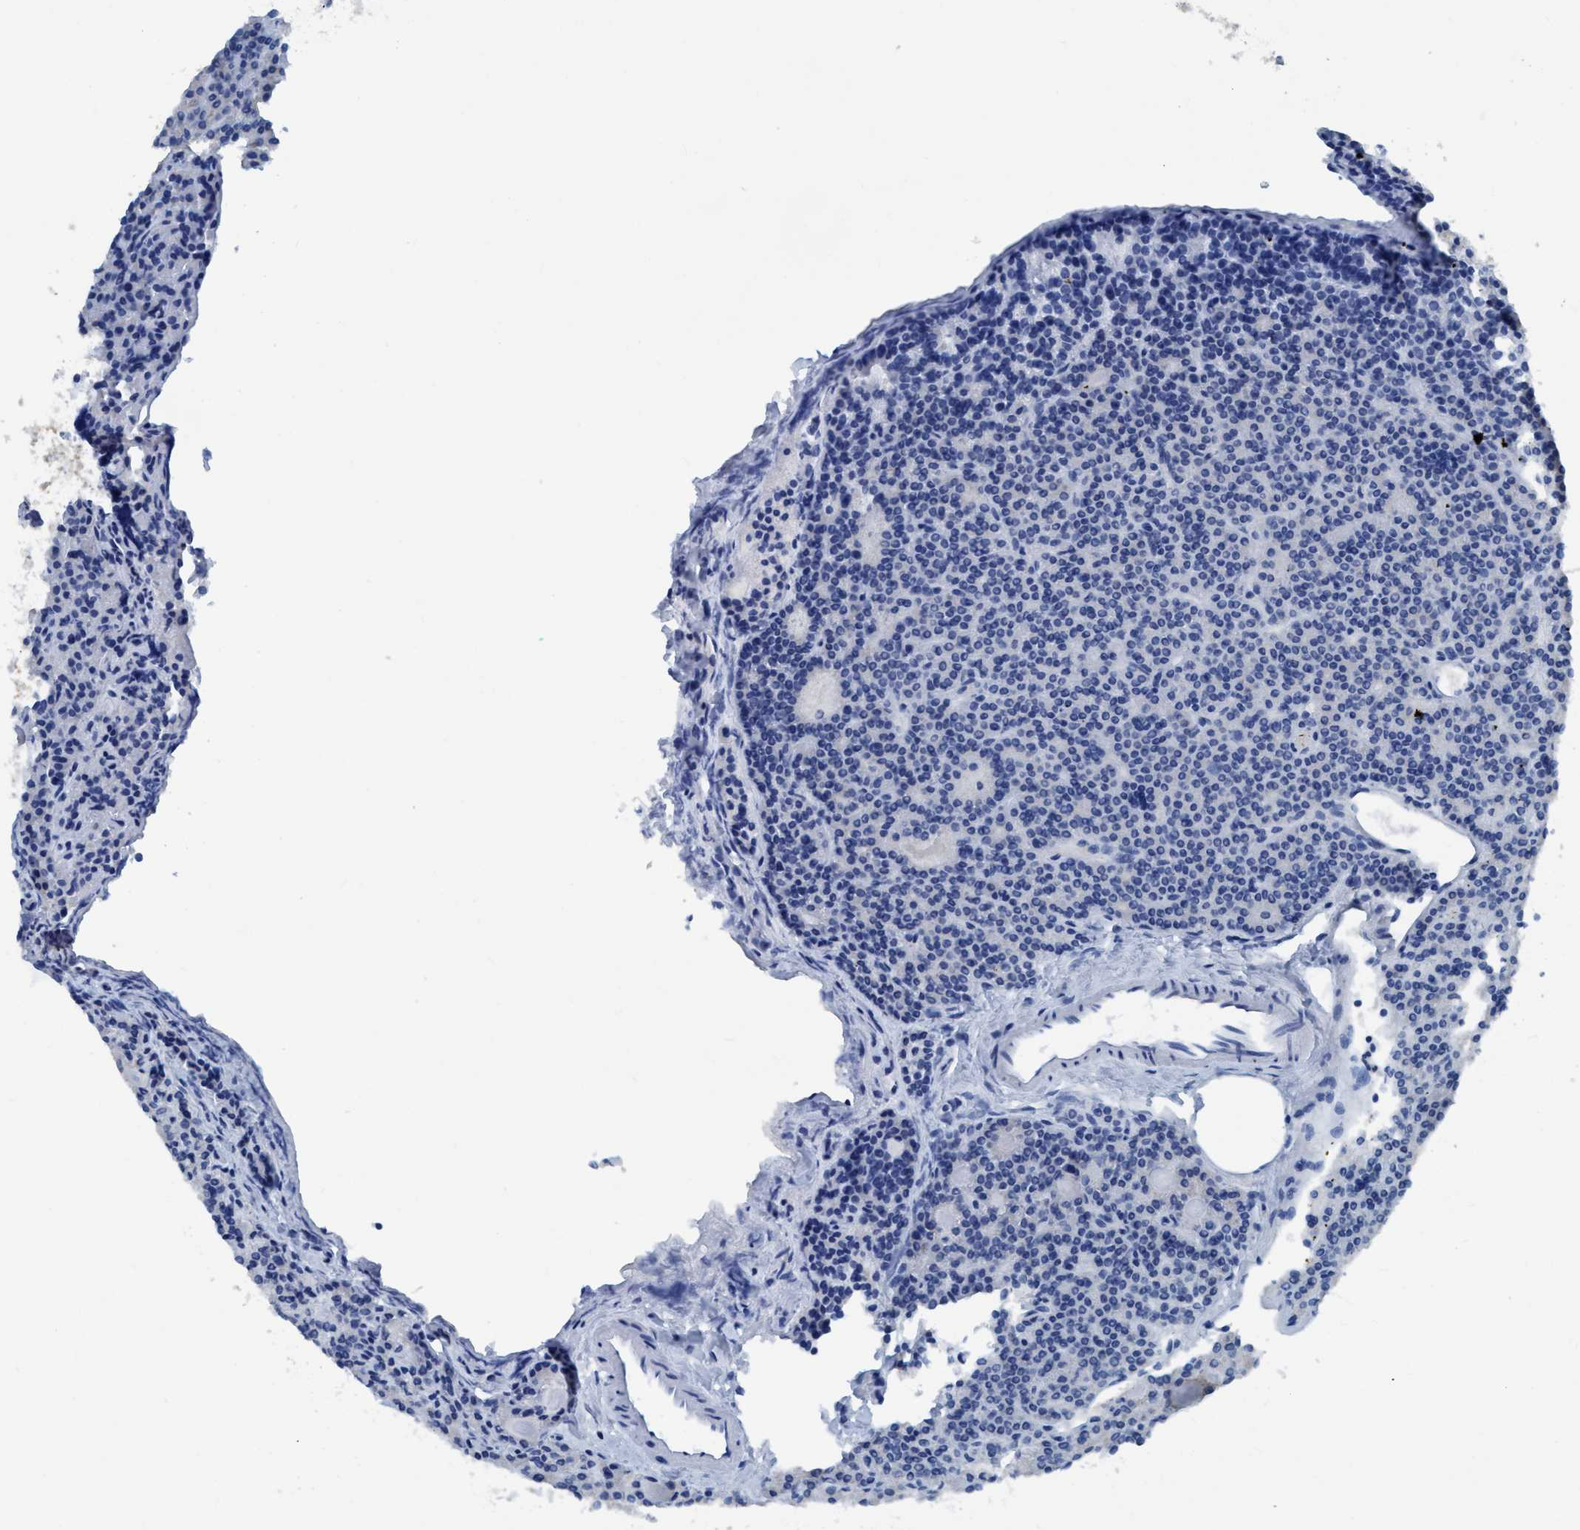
{"staining": {"intensity": "negative", "quantity": "none", "location": "none"}, "tissue": "parathyroid gland", "cell_type": "Glandular cells", "image_type": "normal", "snomed": [{"axis": "morphology", "description": "Normal tissue, NOS"}, {"axis": "morphology", "description": "Adenoma, NOS"}, {"axis": "topography", "description": "Parathyroid gland"}], "caption": "Unremarkable parathyroid gland was stained to show a protein in brown. There is no significant positivity in glandular cells.", "gene": "DNAI1", "patient": {"sex": "female", "age": 57}}